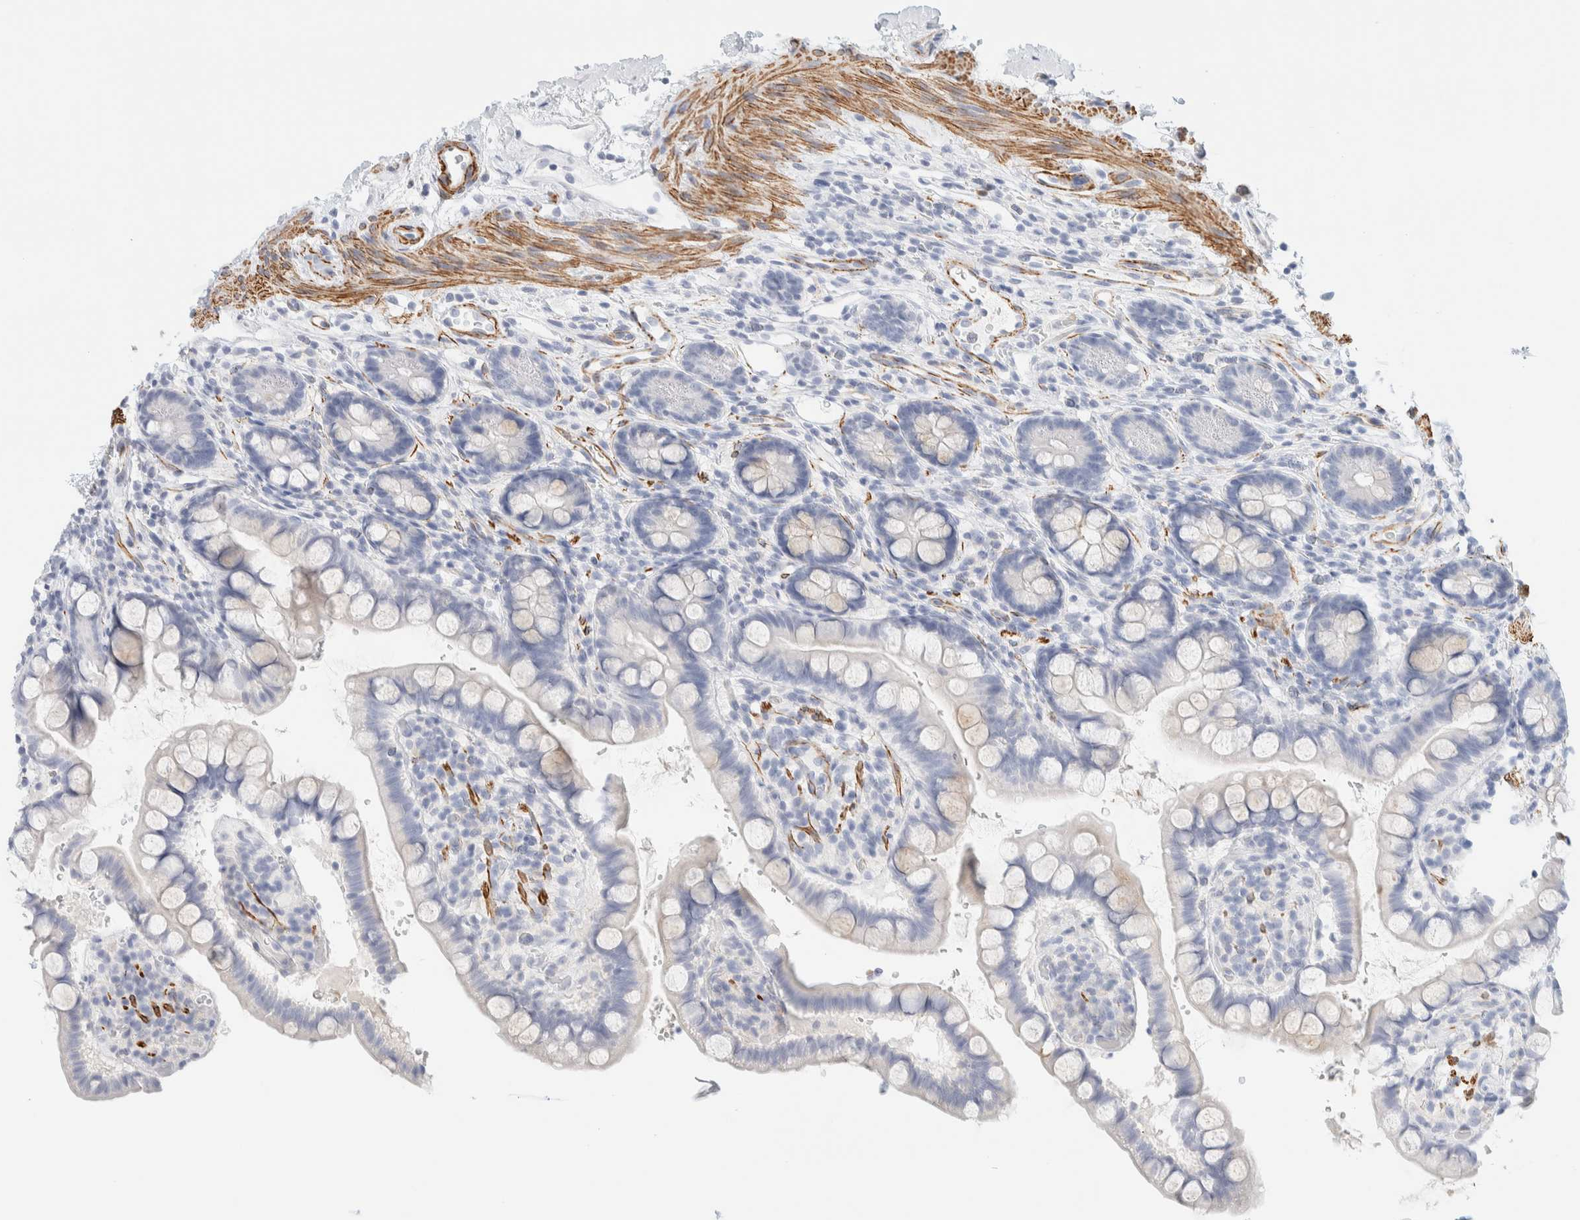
{"staining": {"intensity": "negative", "quantity": "none", "location": "none"}, "tissue": "small intestine", "cell_type": "Glandular cells", "image_type": "normal", "snomed": [{"axis": "morphology", "description": "Normal tissue, NOS"}, {"axis": "topography", "description": "Smooth muscle"}, {"axis": "topography", "description": "Small intestine"}], "caption": "IHC of benign human small intestine shows no positivity in glandular cells. (DAB IHC, high magnification).", "gene": "AFMID", "patient": {"sex": "female", "age": 84}}